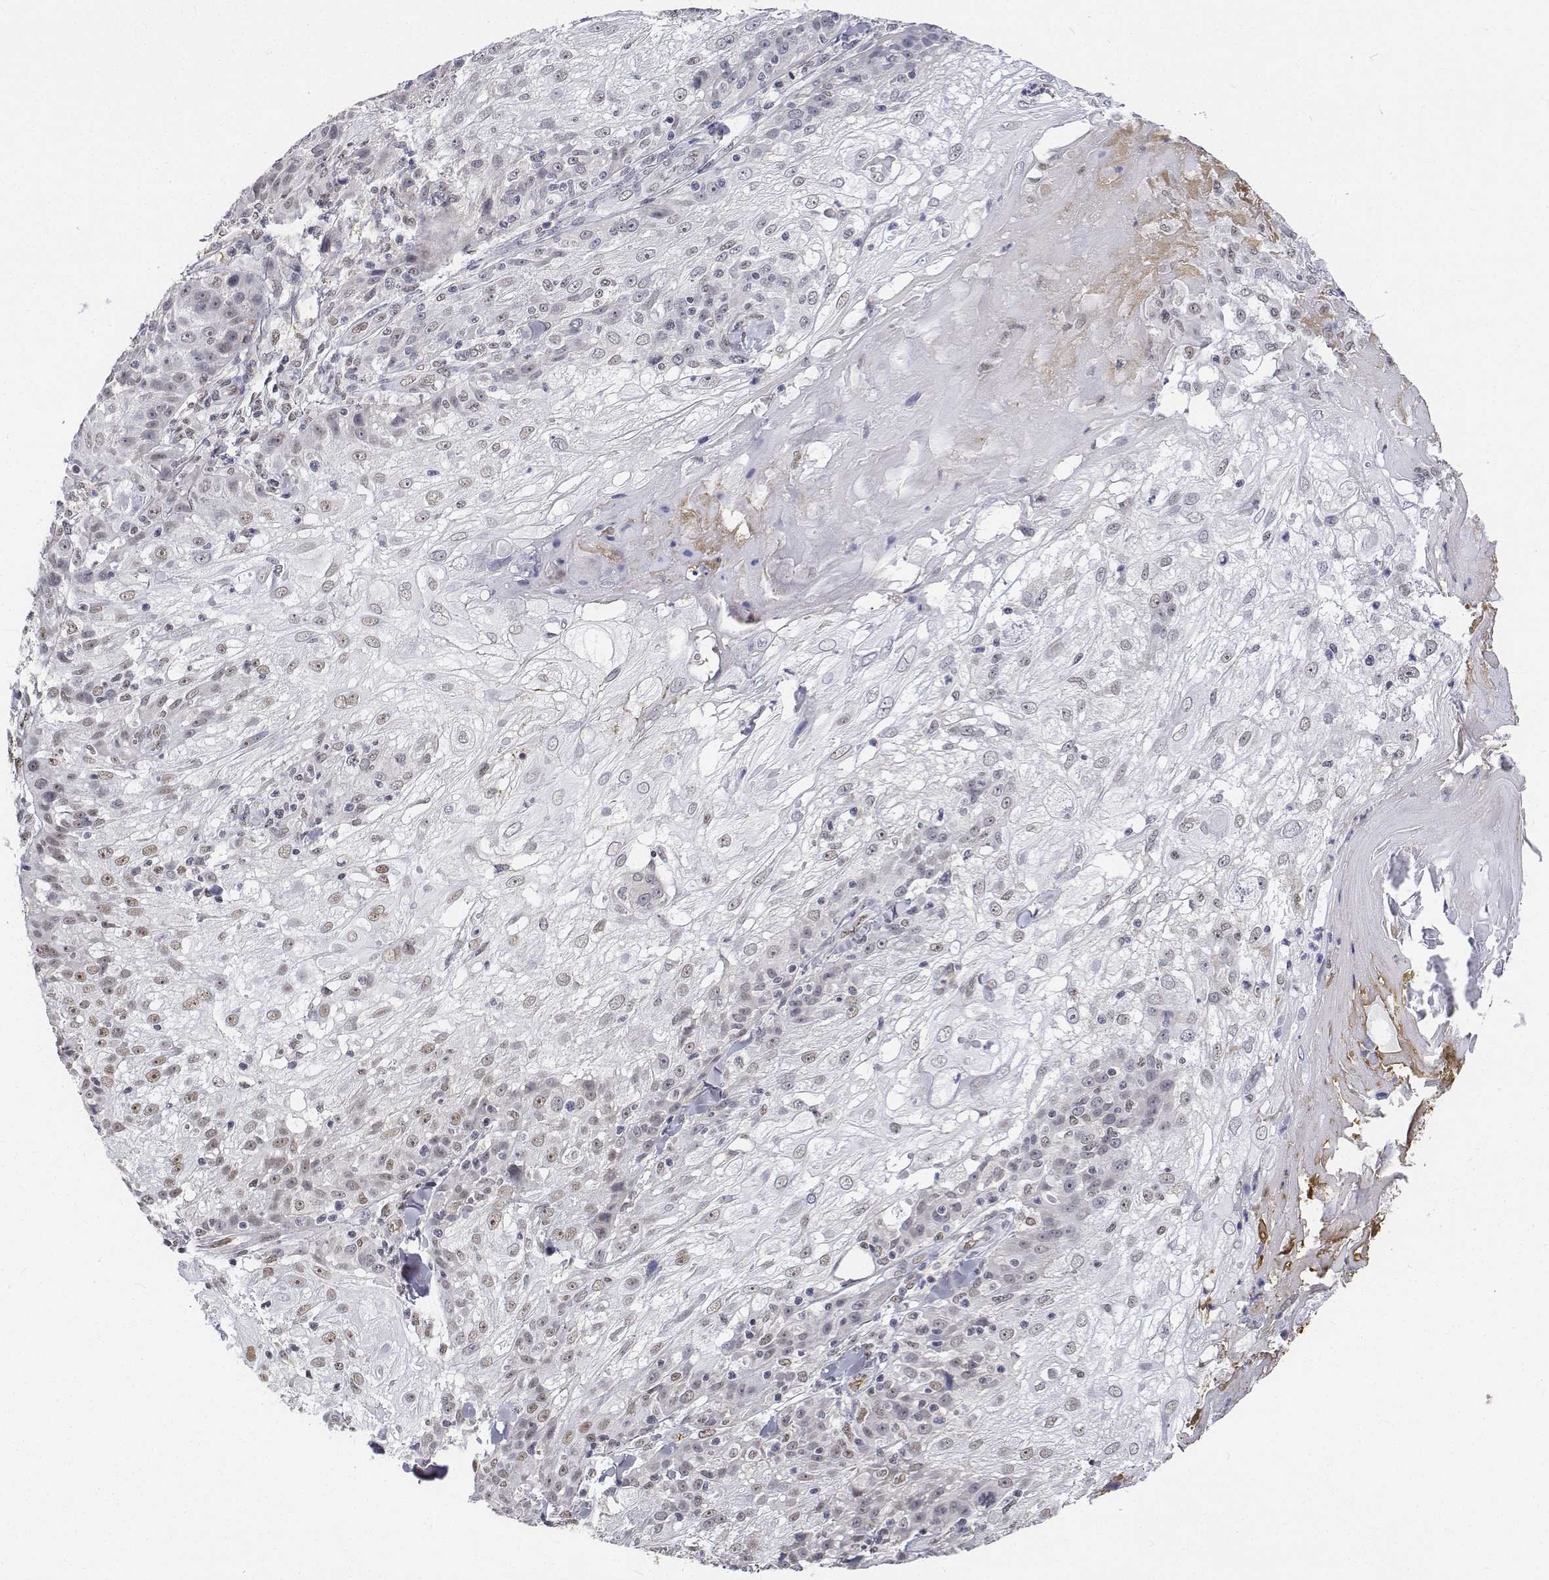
{"staining": {"intensity": "weak", "quantity": "<25%", "location": "nuclear"}, "tissue": "skin cancer", "cell_type": "Tumor cells", "image_type": "cancer", "snomed": [{"axis": "morphology", "description": "Normal tissue, NOS"}, {"axis": "morphology", "description": "Squamous cell carcinoma, NOS"}, {"axis": "topography", "description": "Skin"}], "caption": "Immunohistochemistry (IHC) of skin squamous cell carcinoma shows no staining in tumor cells.", "gene": "ATRX", "patient": {"sex": "female", "age": 83}}